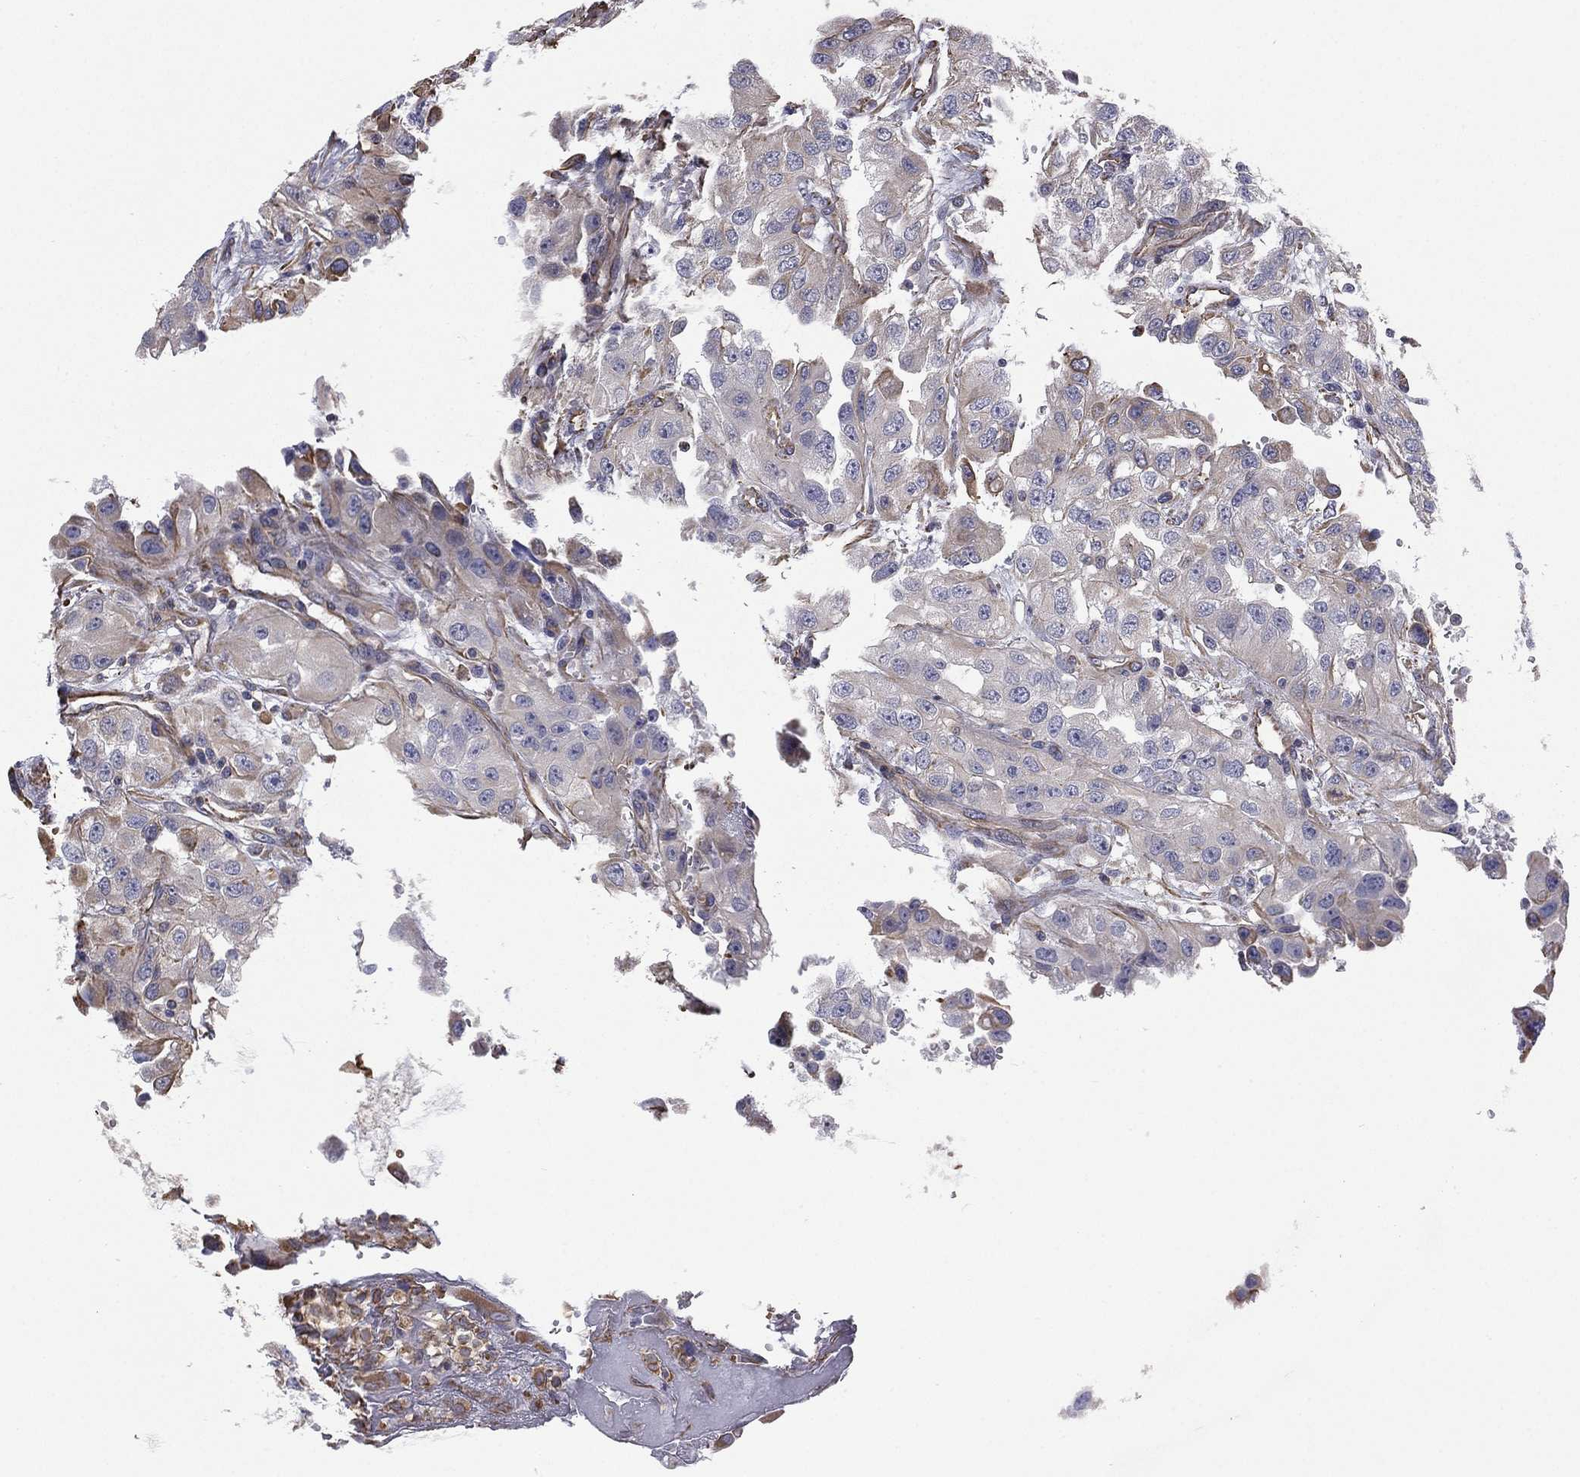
{"staining": {"intensity": "weak", "quantity": "<25%", "location": "cytoplasmic/membranous"}, "tissue": "renal cancer", "cell_type": "Tumor cells", "image_type": "cancer", "snomed": [{"axis": "morphology", "description": "Adenocarcinoma, NOS"}, {"axis": "topography", "description": "Kidney"}], "caption": "The photomicrograph displays no significant positivity in tumor cells of renal cancer (adenocarcinoma).", "gene": "SCUBE1", "patient": {"sex": "male", "age": 64}}